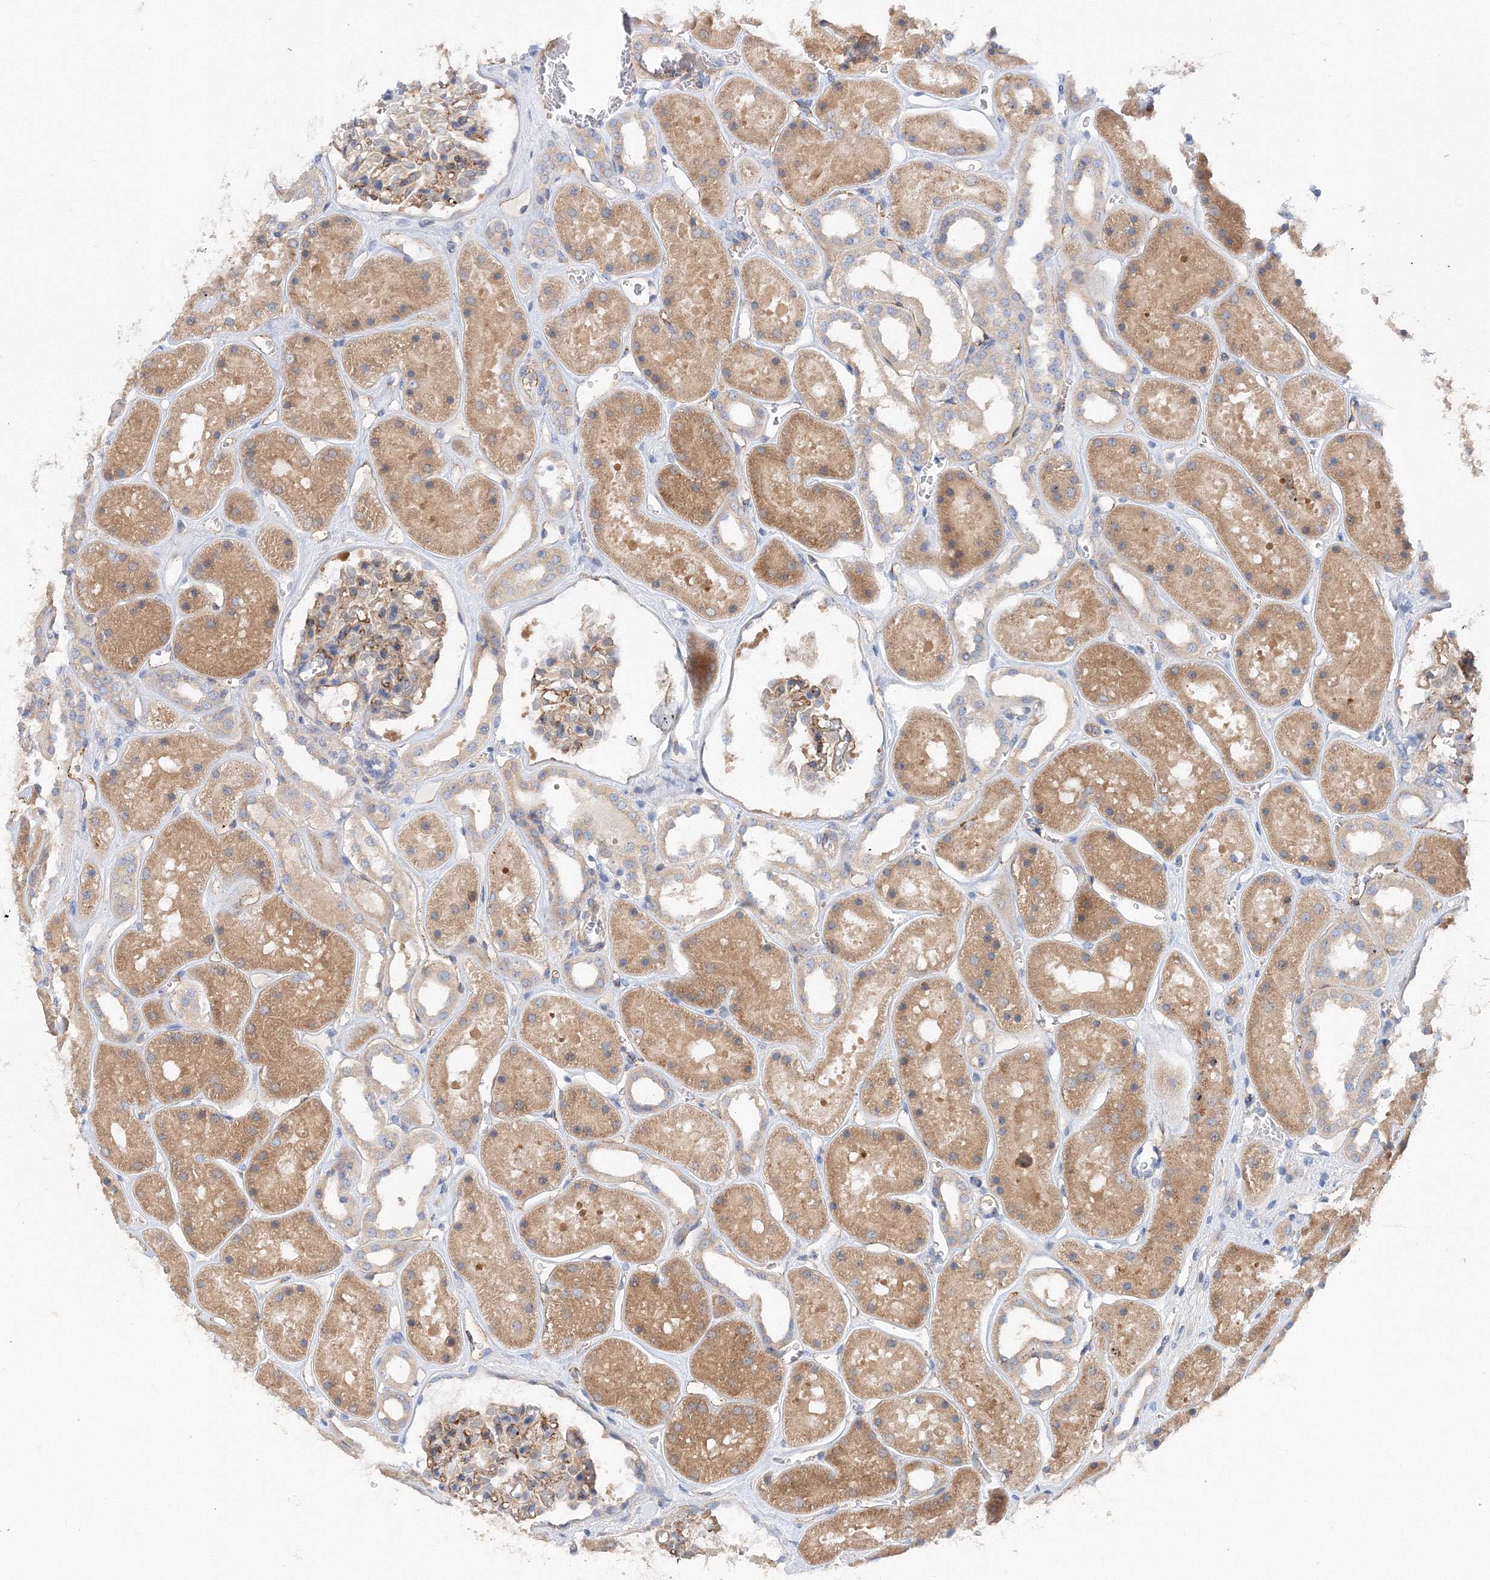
{"staining": {"intensity": "moderate", "quantity": ">75%", "location": "cytoplasmic/membranous"}, "tissue": "kidney", "cell_type": "Cells in glomeruli", "image_type": "normal", "snomed": [{"axis": "morphology", "description": "Normal tissue, NOS"}, {"axis": "topography", "description": "Kidney"}], "caption": "Normal kidney reveals moderate cytoplasmic/membranous positivity in about >75% of cells in glomeruli, visualized by immunohistochemistry.", "gene": "DIS3L2", "patient": {"sex": "female", "age": 41}}